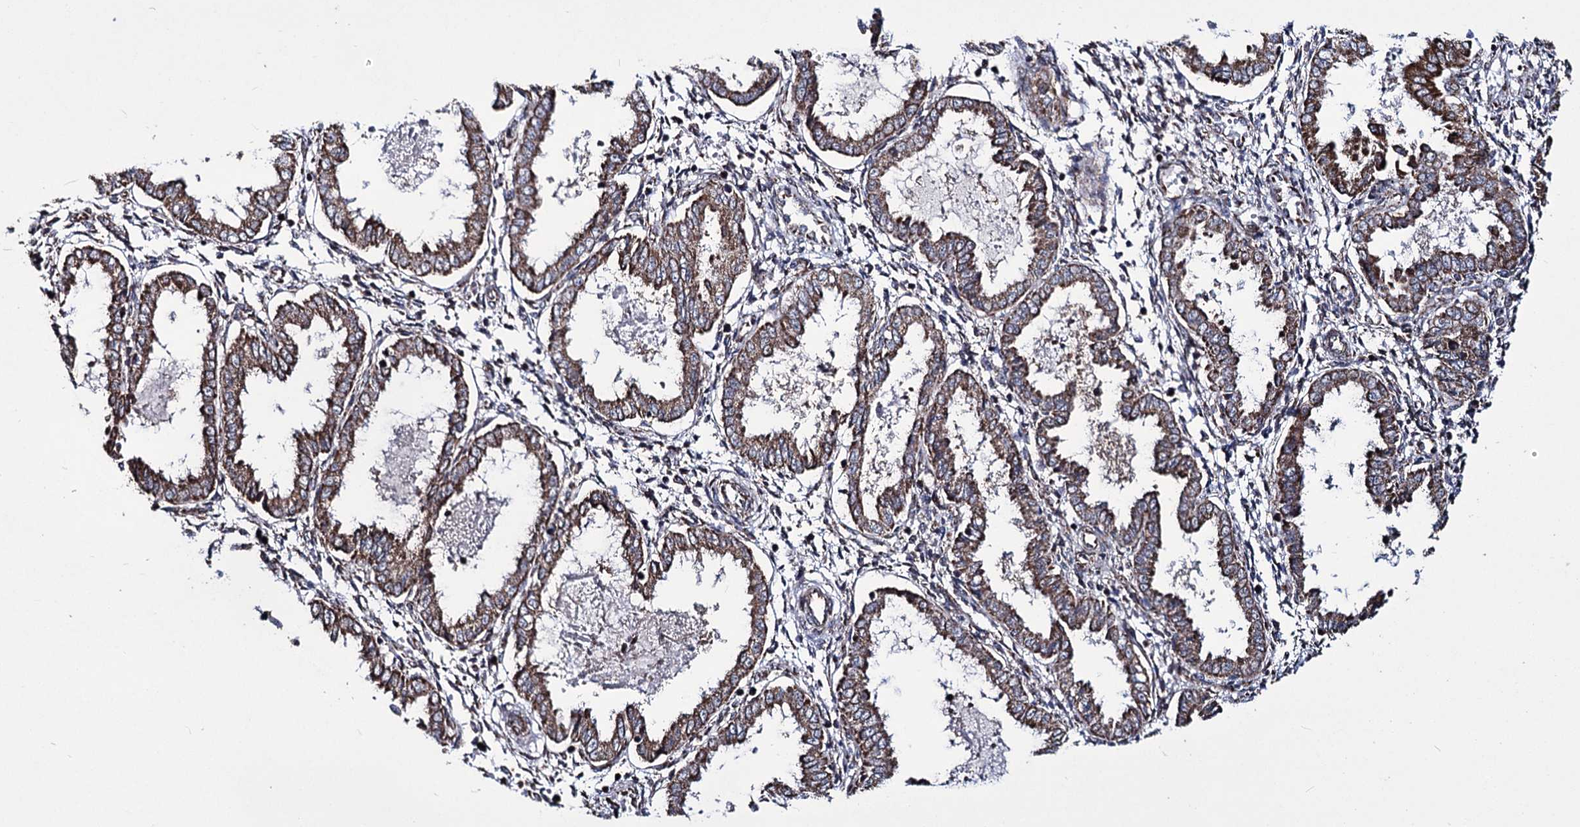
{"staining": {"intensity": "weak", "quantity": "25%-75%", "location": "cytoplasmic/membranous"}, "tissue": "endometrium", "cell_type": "Cells in endometrial stroma", "image_type": "normal", "snomed": [{"axis": "morphology", "description": "Normal tissue, NOS"}, {"axis": "topography", "description": "Endometrium"}], "caption": "IHC image of normal endometrium: endometrium stained using immunohistochemistry displays low levels of weak protein expression localized specifically in the cytoplasmic/membranous of cells in endometrial stroma, appearing as a cytoplasmic/membranous brown color.", "gene": "CREB3L4", "patient": {"sex": "female", "age": 33}}